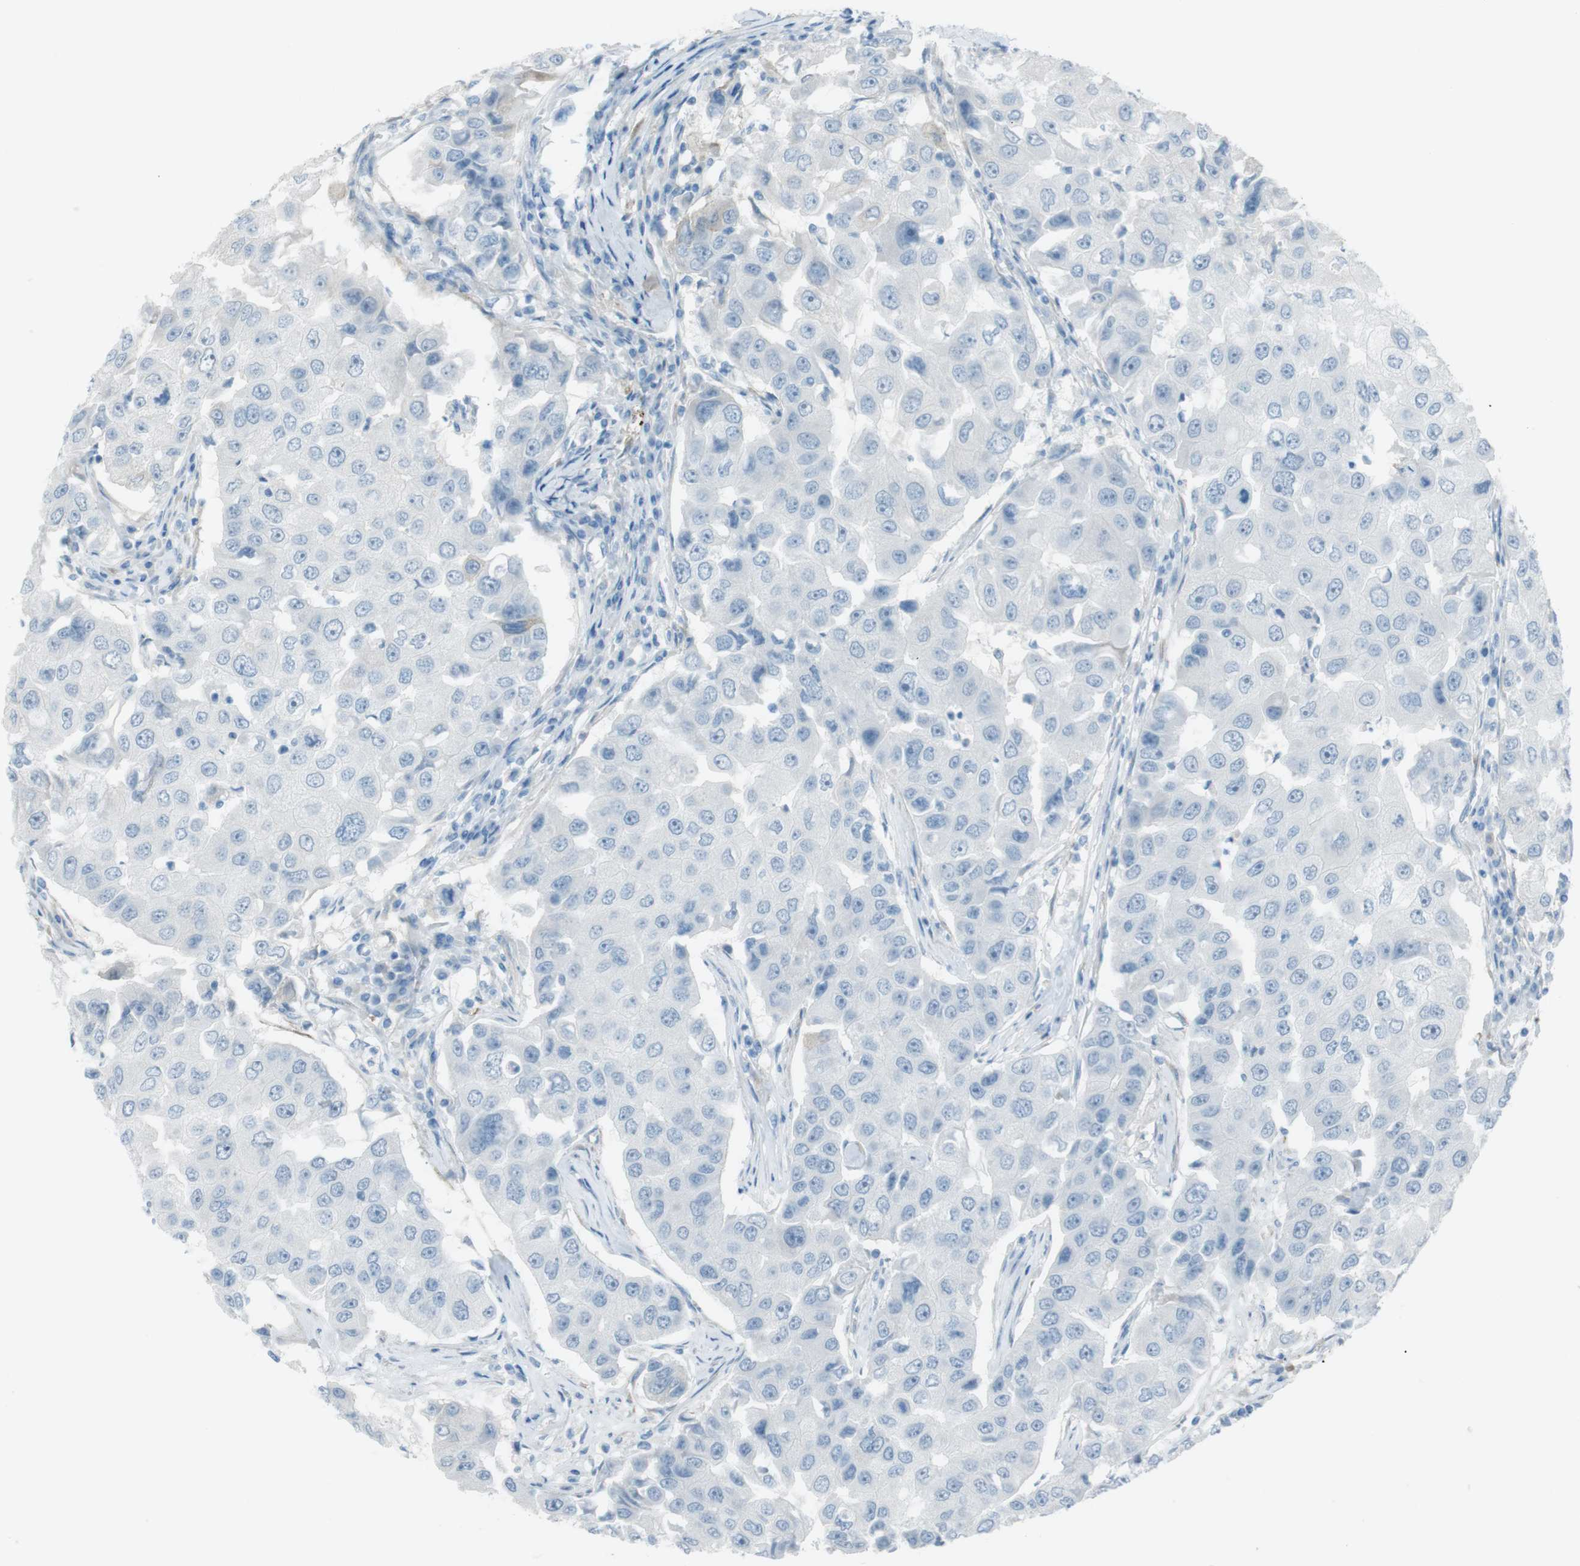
{"staining": {"intensity": "negative", "quantity": "none", "location": "none"}, "tissue": "breast cancer", "cell_type": "Tumor cells", "image_type": "cancer", "snomed": [{"axis": "morphology", "description": "Duct carcinoma"}, {"axis": "topography", "description": "Breast"}], "caption": "Immunohistochemistry image of neoplastic tissue: human breast cancer (infiltrating ductal carcinoma) stained with DAB (3,3'-diaminobenzidine) demonstrates no significant protein positivity in tumor cells. (DAB (3,3'-diaminobenzidine) IHC with hematoxylin counter stain).", "gene": "TUBB2A", "patient": {"sex": "female", "age": 27}}